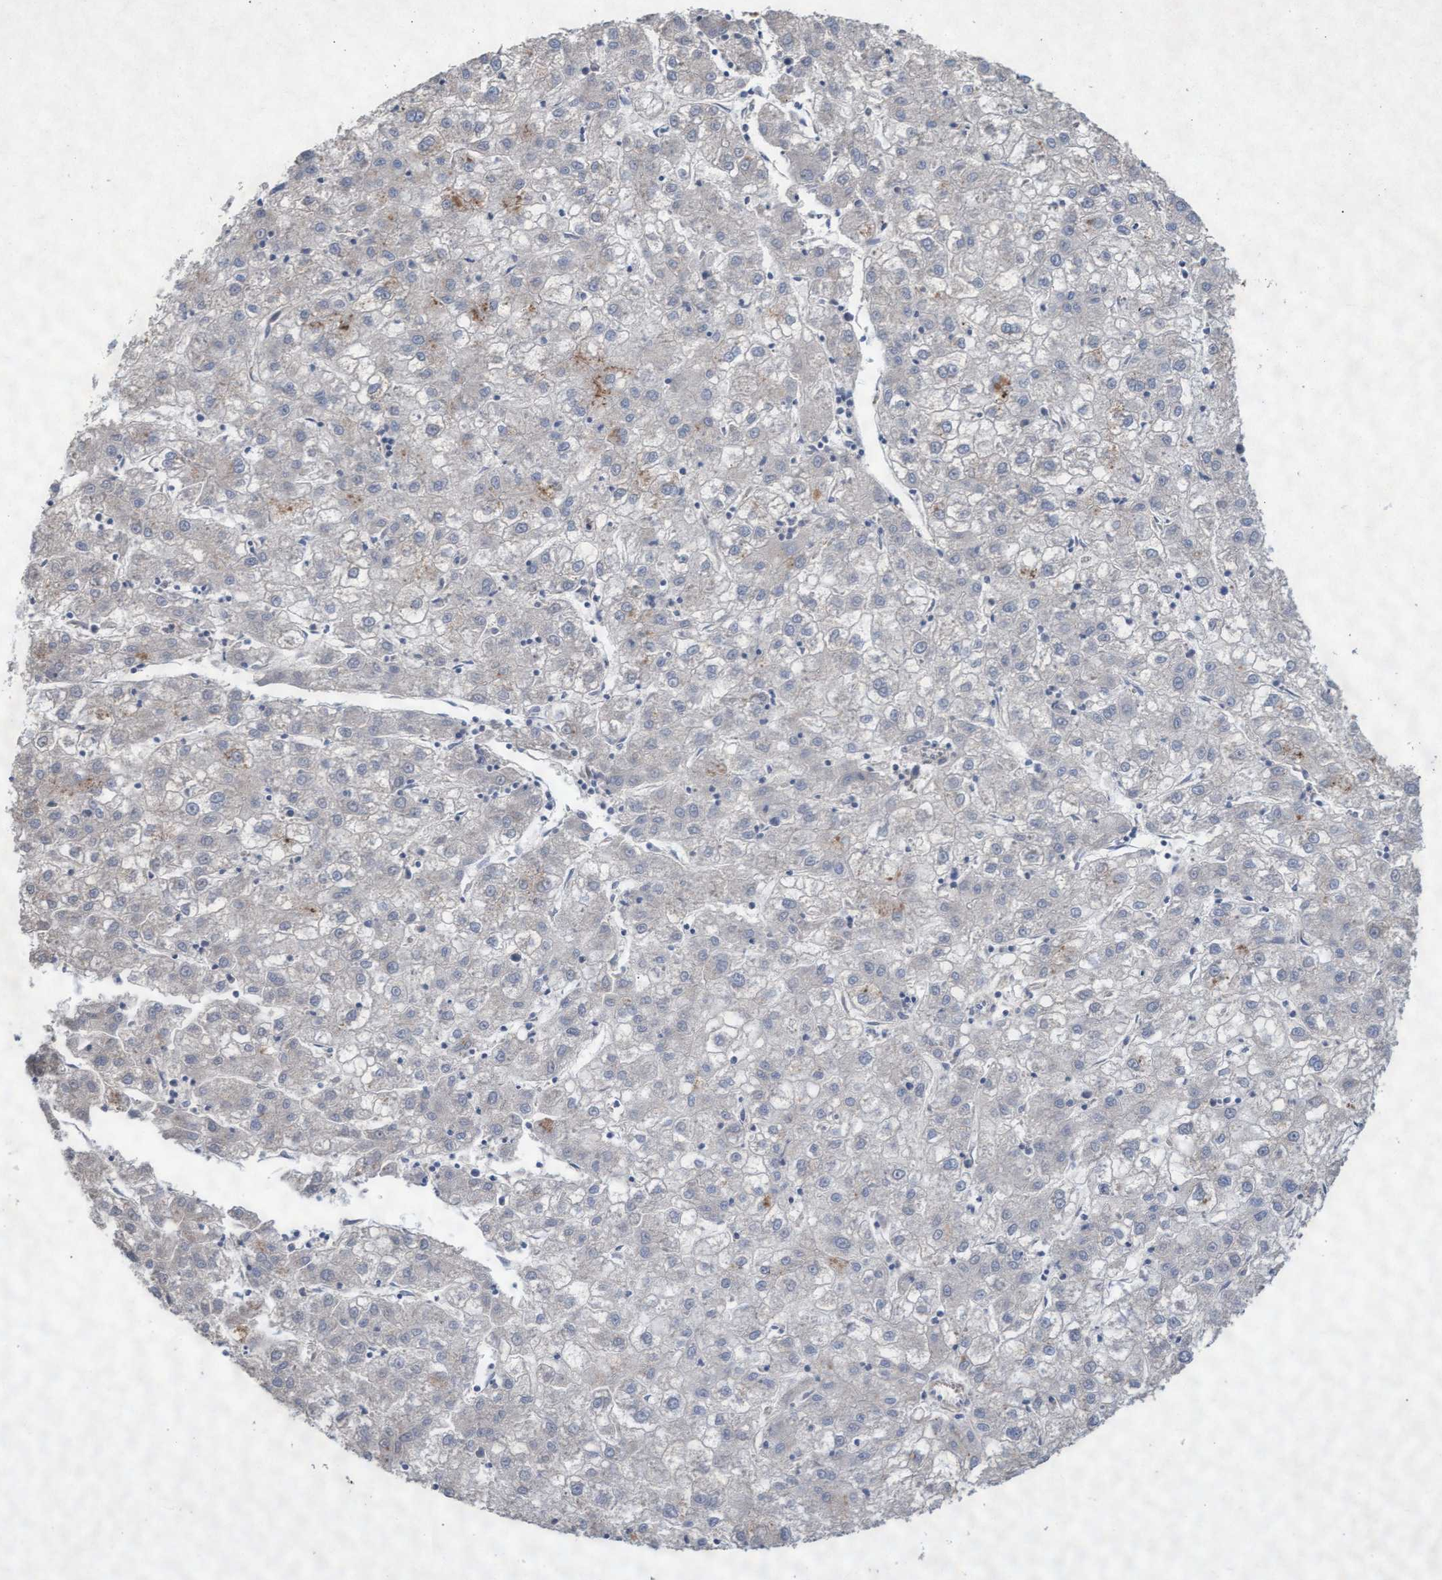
{"staining": {"intensity": "negative", "quantity": "none", "location": "none"}, "tissue": "liver cancer", "cell_type": "Tumor cells", "image_type": "cancer", "snomed": [{"axis": "morphology", "description": "Carcinoma, Hepatocellular, NOS"}, {"axis": "topography", "description": "Liver"}], "caption": "A photomicrograph of human liver cancer (hepatocellular carcinoma) is negative for staining in tumor cells.", "gene": "ABCF2", "patient": {"sex": "male", "age": 72}}